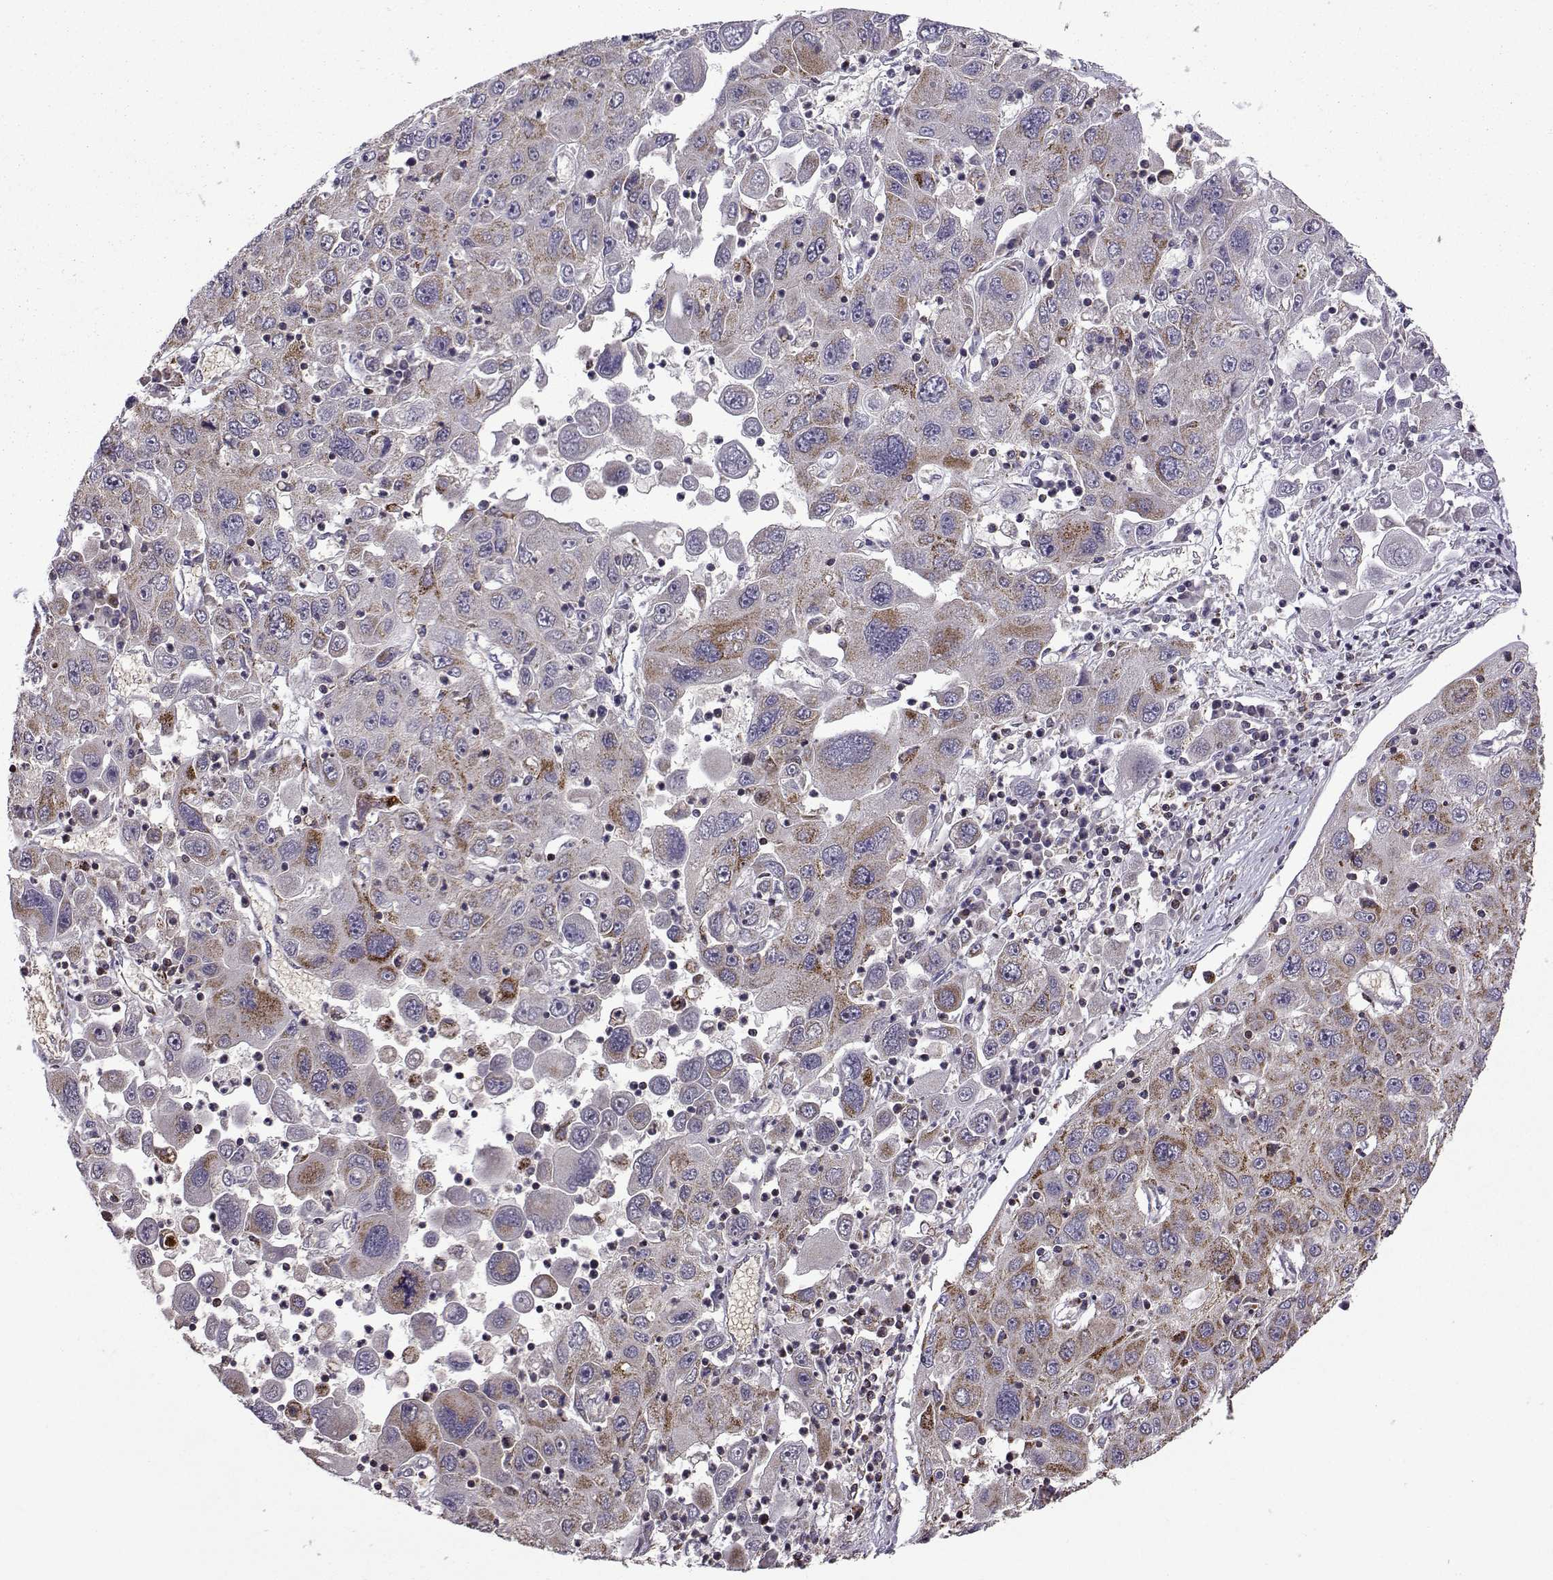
{"staining": {"intensity": "moderate", "quantity": "<25%", "location": "cytoplasmic/membranous"}, "tissue": "stomach cancer", "cell_type": "Tumor cells", "image_type": "cancer", "snomed": [{"axis": "morphology", "description": "Adenocarcinoma, NOS"}, {"axis": "topography", "description": "Stomach"}], "caption": "Immunohistochemistry (IHC) staining of stomach cancer (adenocarcinoma), which shows low levels of moderate cytoplasmic/membranous positivity in approximately <25% of tumor cells indicating moderate cytoplasmic/membranous protein positivity. The staining was performed using DAB (3,3'-diaminobenzidine) (brown) for protein detection and nuclei were counterstained in hematoxylin (blue).", "gene": "TAB2", "patient": {"sex": "male", "age": 56}}